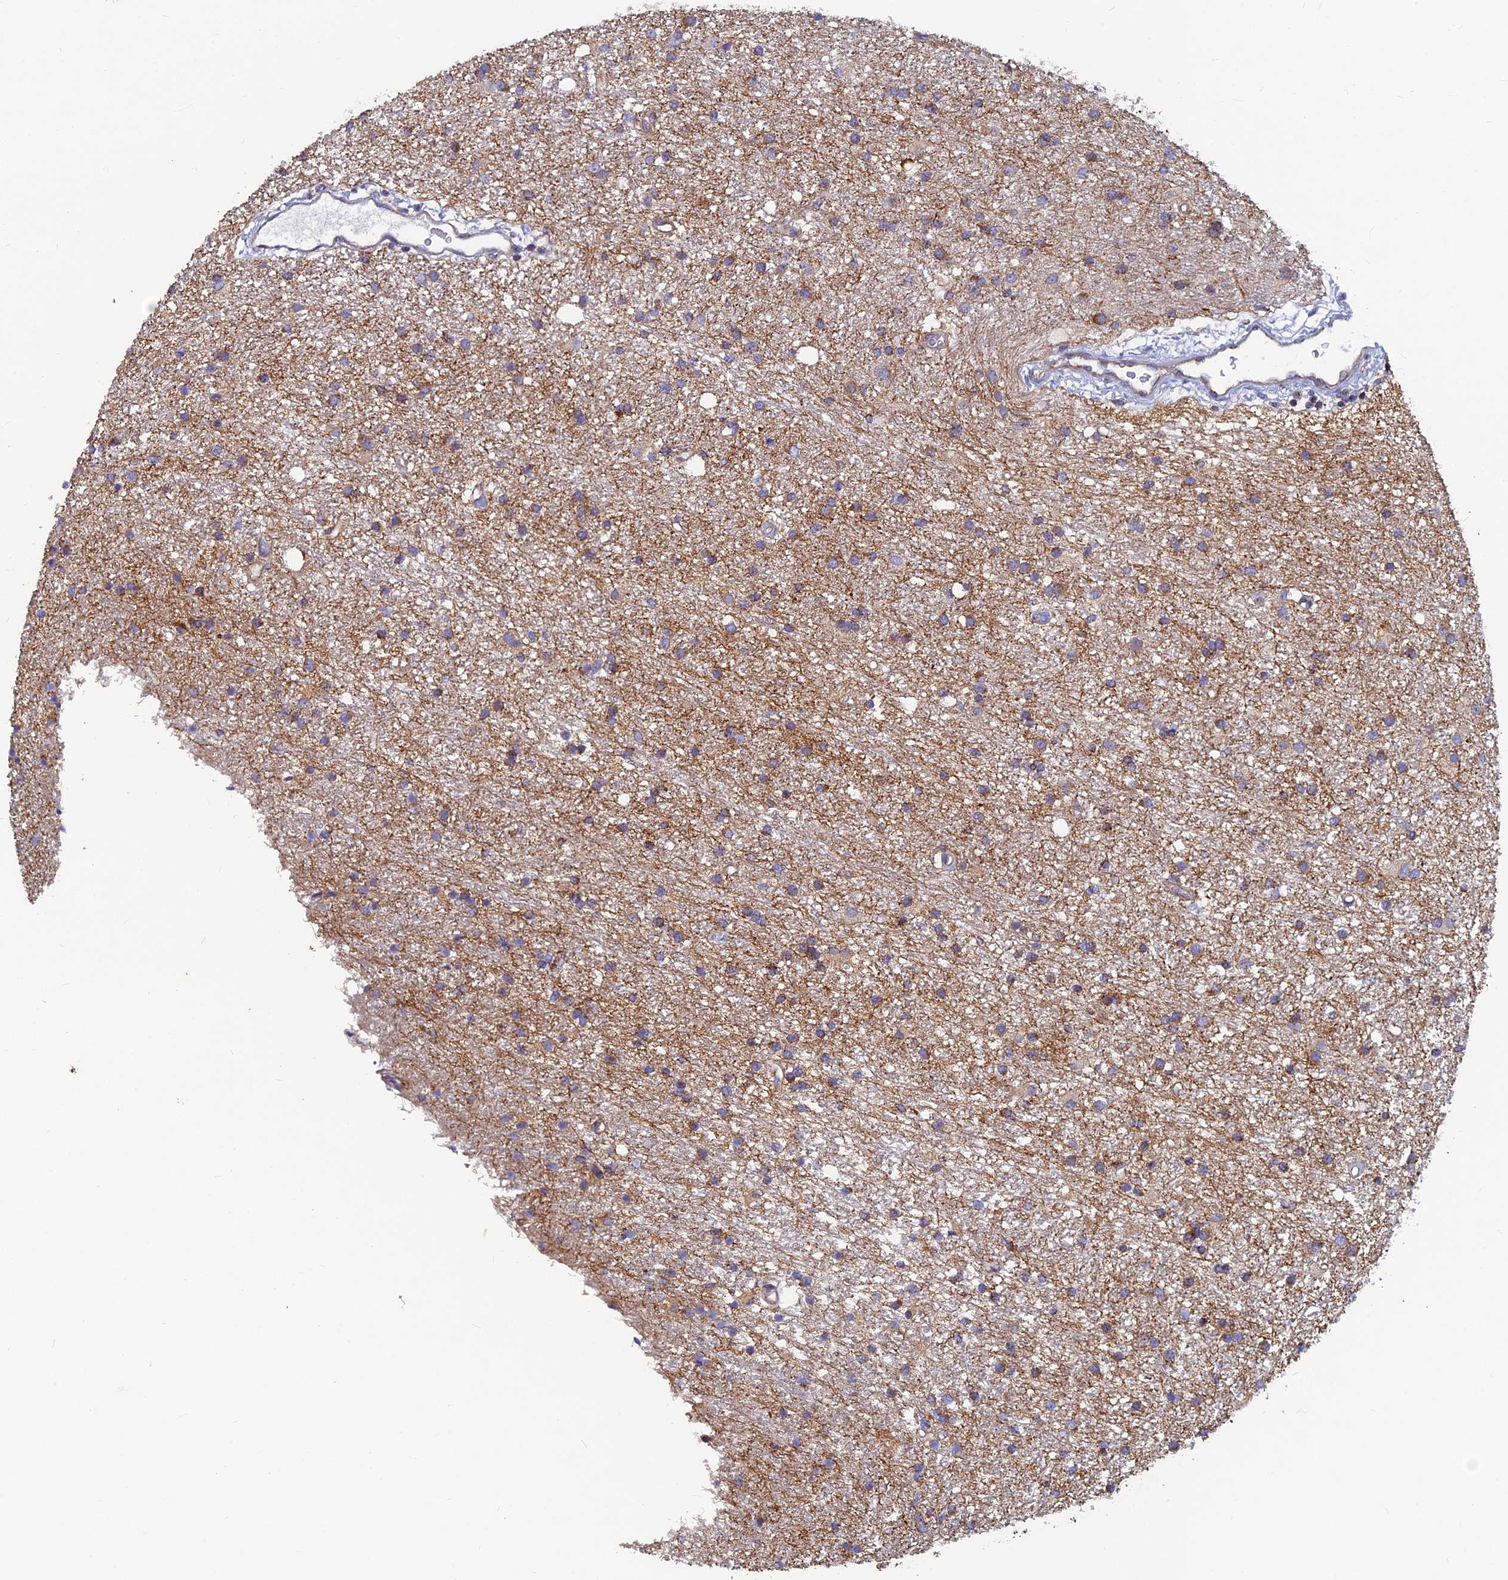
{"staining": {"intensity": "weak", "quantity": "25%-75%", "location": "cytoplasmic/membranous"}, "tissue": "glioma", "cell_type": "Tumor cells", "image_type": "cancer", "snomed": [{"axis": "morphology", "description": "Glioma, malignant, High grade"}, {"axis": "topography", "description": "Brain"}], "caption": "Immunohistochemistry photomicrograph of human glioma stained for a protein (brown), which demonstrates low levels of weak cytoplasmic/membranous staining in about 25%-75% of tumor cells.", "gene": "MRPS9", "patient": {"sex": "male", "age": 77}}